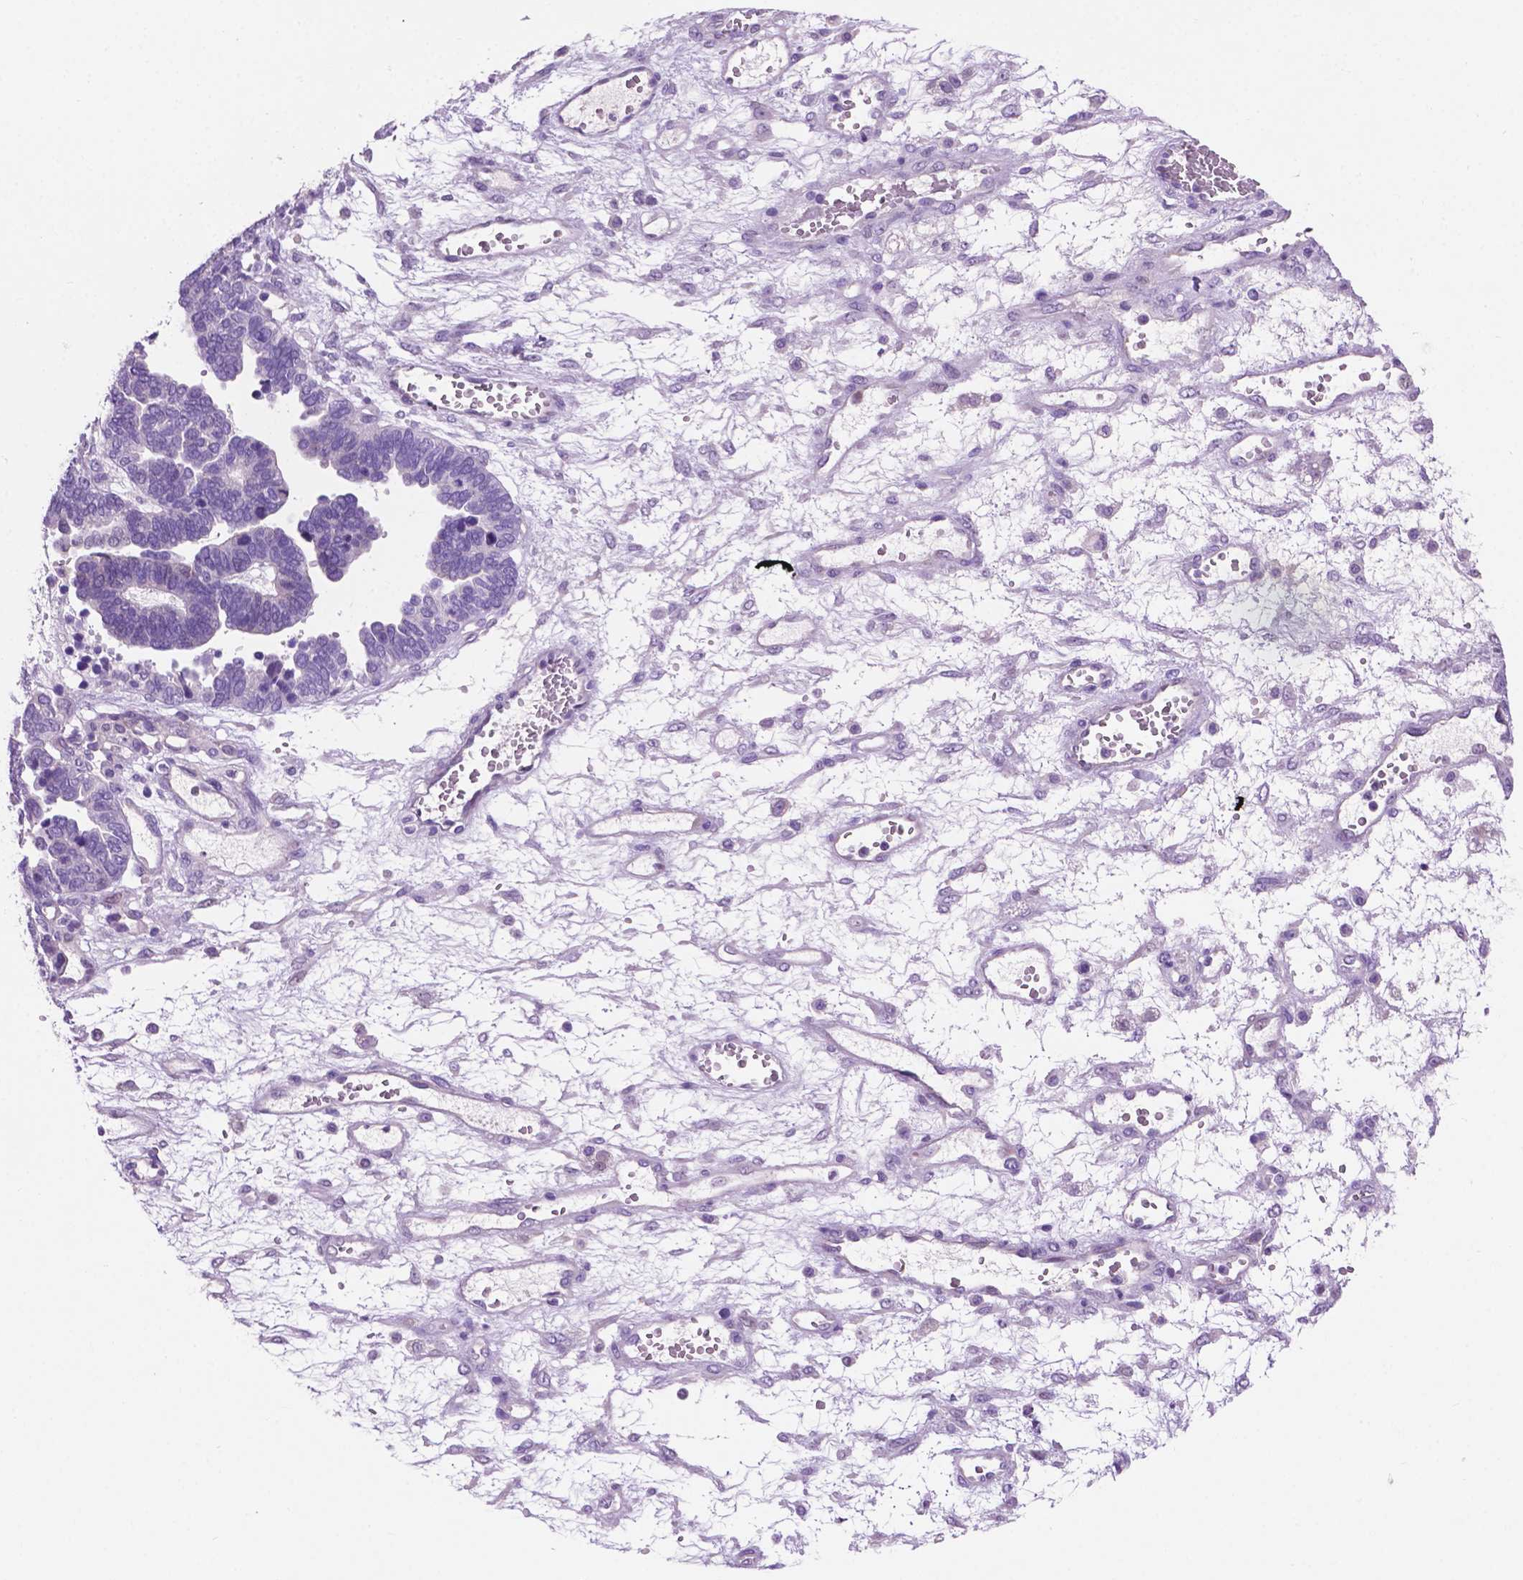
{"staining": {"intensity": "negative", "quantity": "none", "location": "none"}, "tissue": "ovarian cancer", "cell_type": "Tumor cells", "image_type": "cancer", "snomed": [{"axis": "morphology", "description": "Cystadenocarcinoma, serous, NOS"}, {"axis": "topography", "description": "Ovary"}], "caption": "A high-resolution histopathology image shows immunohistochemistry (IHC) staining of ovarian cancer, which shows no significant positivity in tumor cells. (DAB (3,3'-diaminobenzidine) immunohistochemistry with hematoxylin counter stain).", "gene": "CLDN17", "patient": {"sex": "female", "age": 51}}